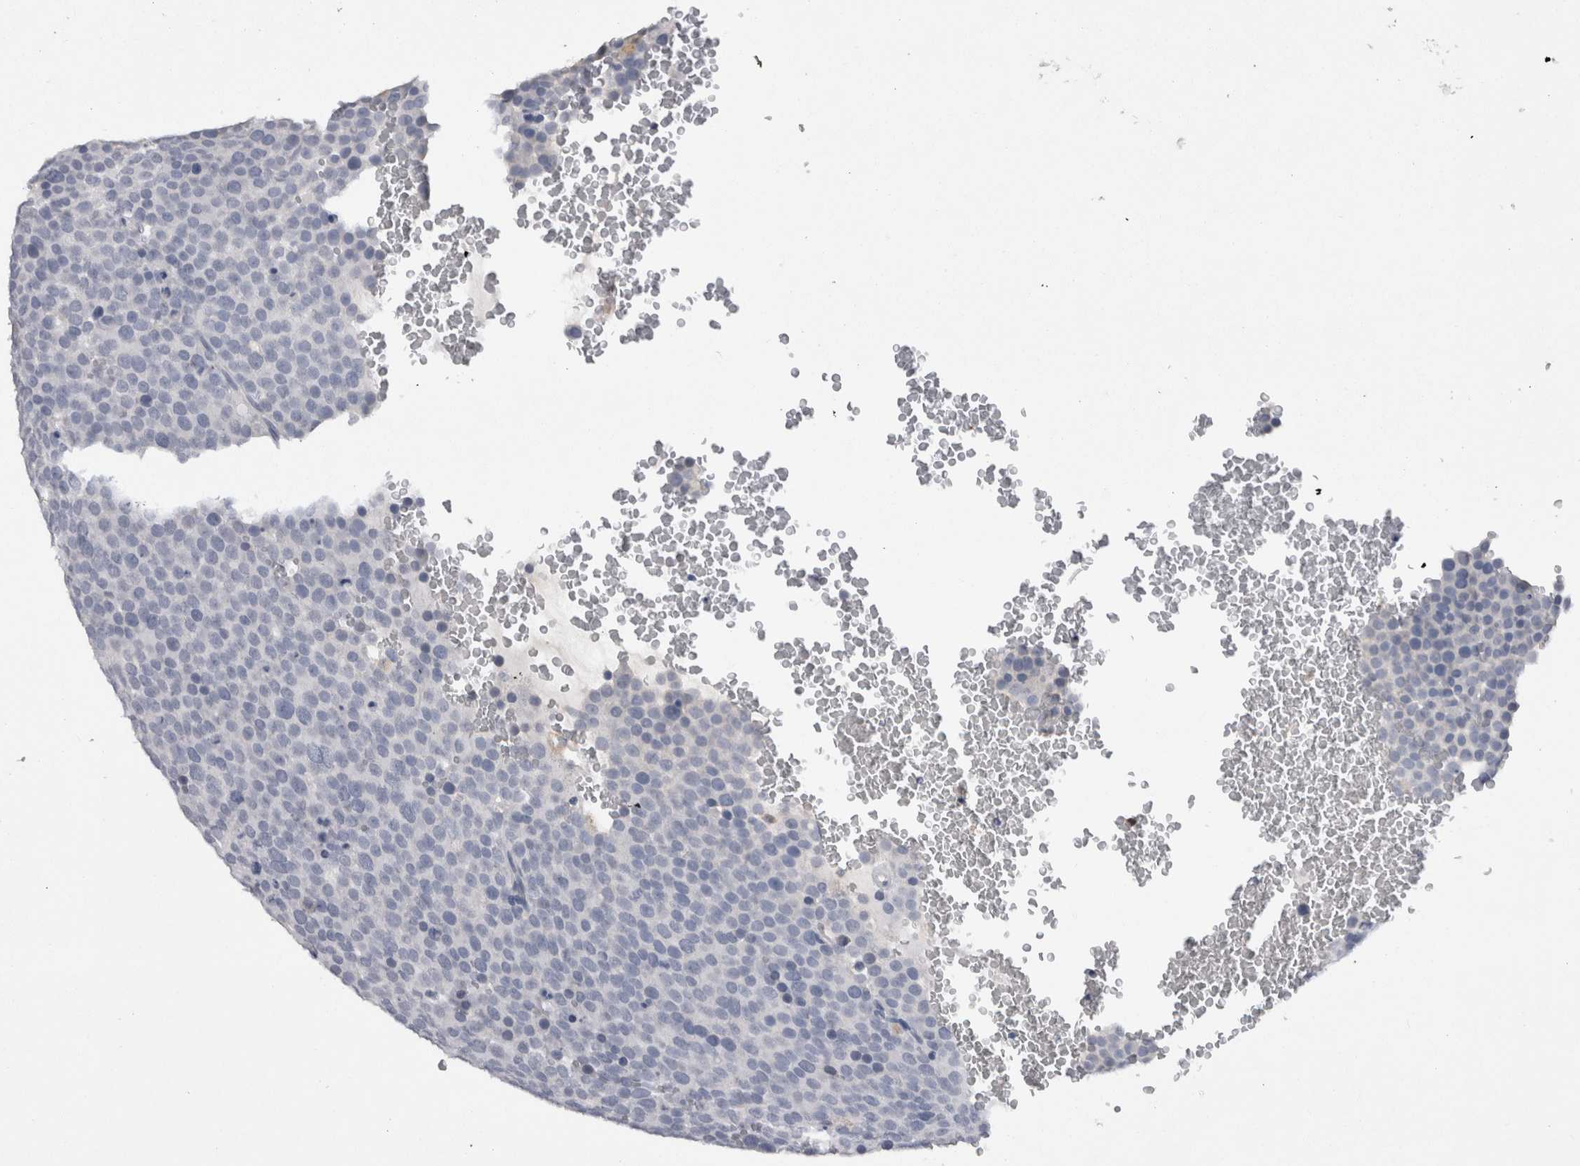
{"staining": {"intensity": "moderate", "quantity": ">75%", "location": "cytoplasmic/membranous"}, "tissue": "testis cancer", "cell_type": "Tumor cells", "image_type": "cancer", "snomed": [{"axis": "morphology", "description": "Seminoma, NOS"}, {"axis": "topography", "description": "Testis"}], "caption": "Testis cancer (seminoma) stained with a brown dye exhibits moderate cytoplasmic/membranous positive staining in about >75% of tumor cells.", "gene": "CD63", "patient": {"sex": "male", "age": 71}}